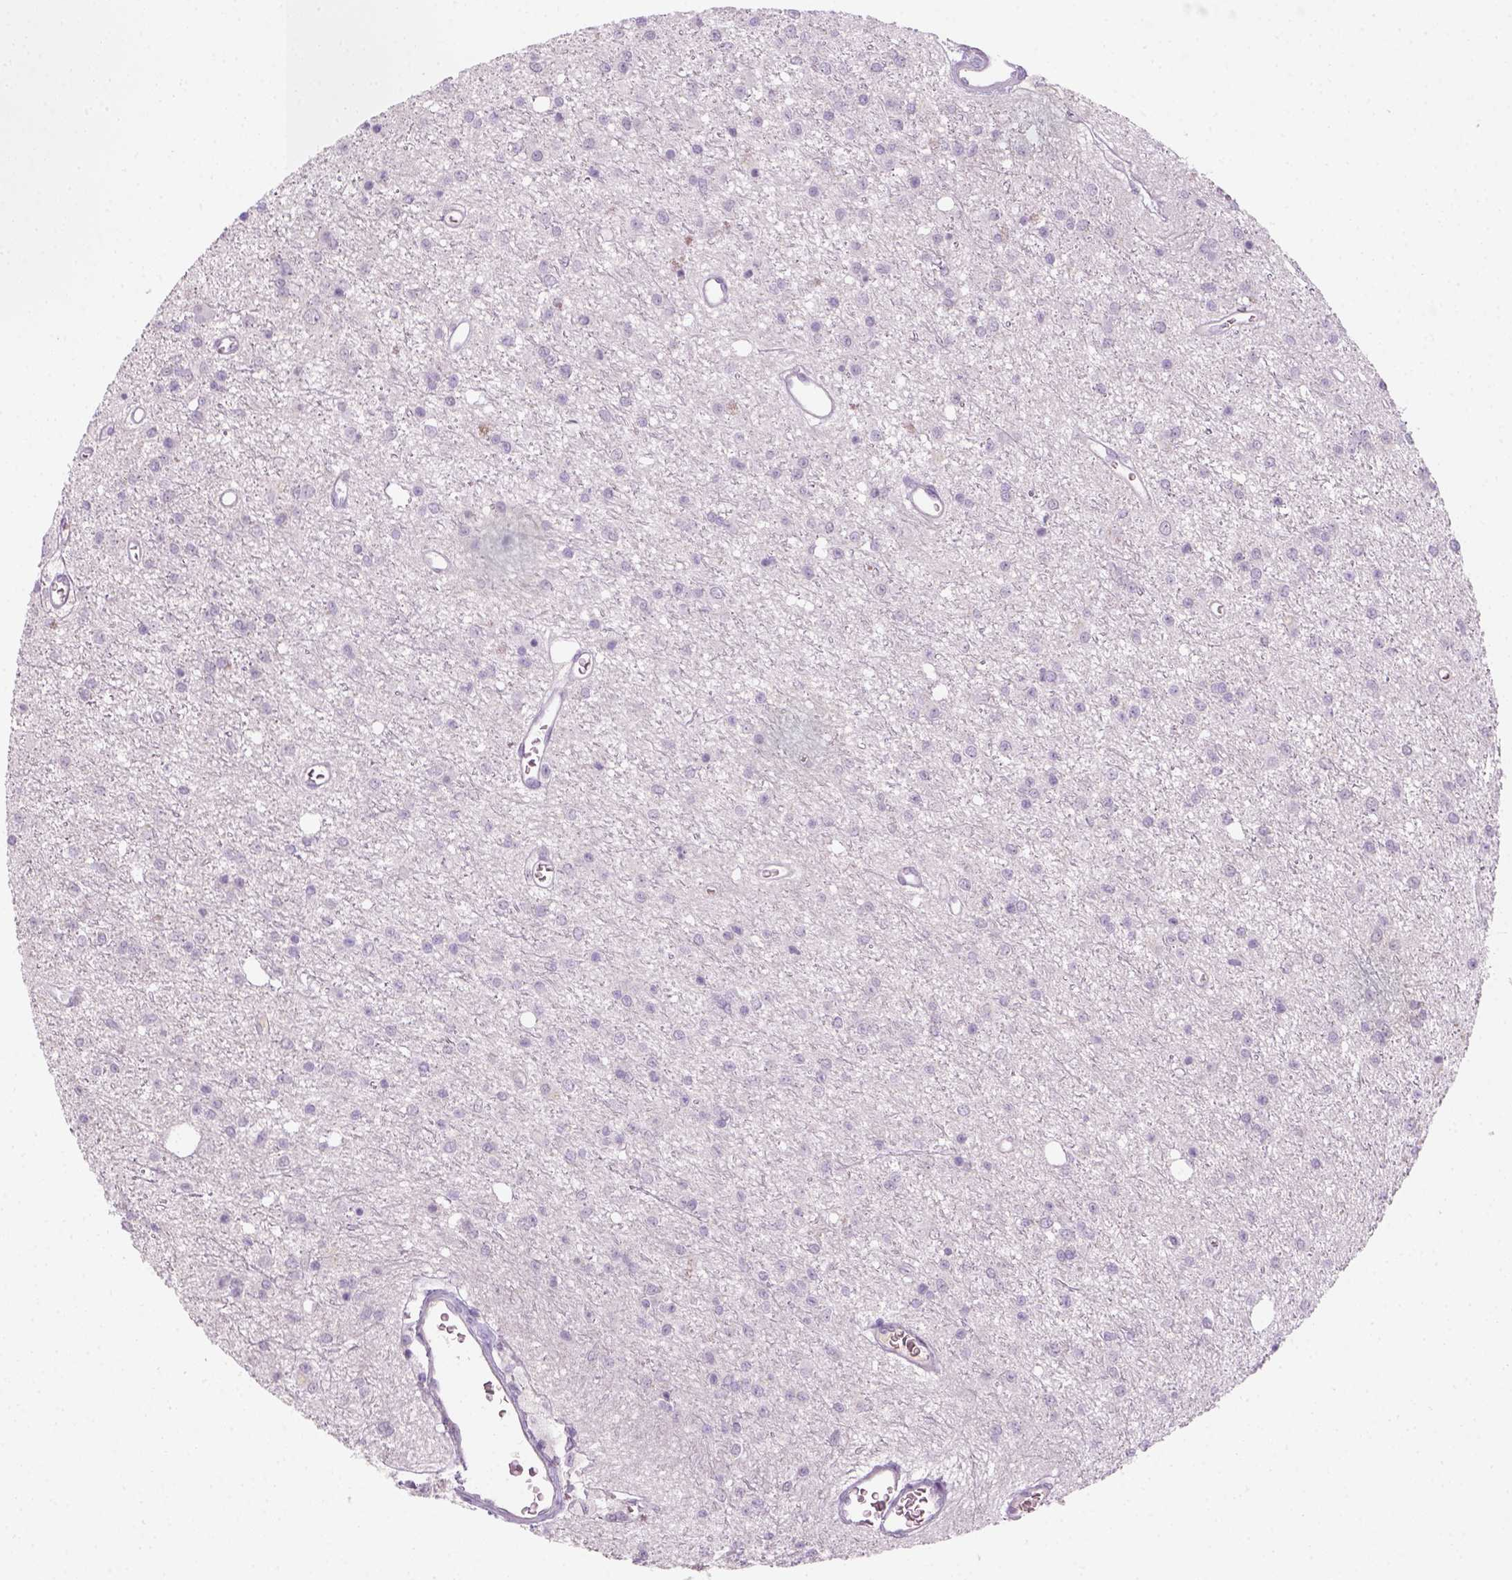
{"staining": {"intensity": "negative", "quantity": "none", "location": "none"}, "tissue": "glioma", "cell_type": "Tumor cells", "image_type": "cancer", "snomed": [{"axis": "morphology", "description": "Glioma, malignant, Low grade"}, {"axis": "topography", "description": "Brain"}], "caption": "Human malignant low-grade glioma stained for a protein using immunohistochemistry (IHC) demonstrates no positivity in tumor cells.", "gene": "GFI1B", "patient": {"sex": "female", "age": 45}}